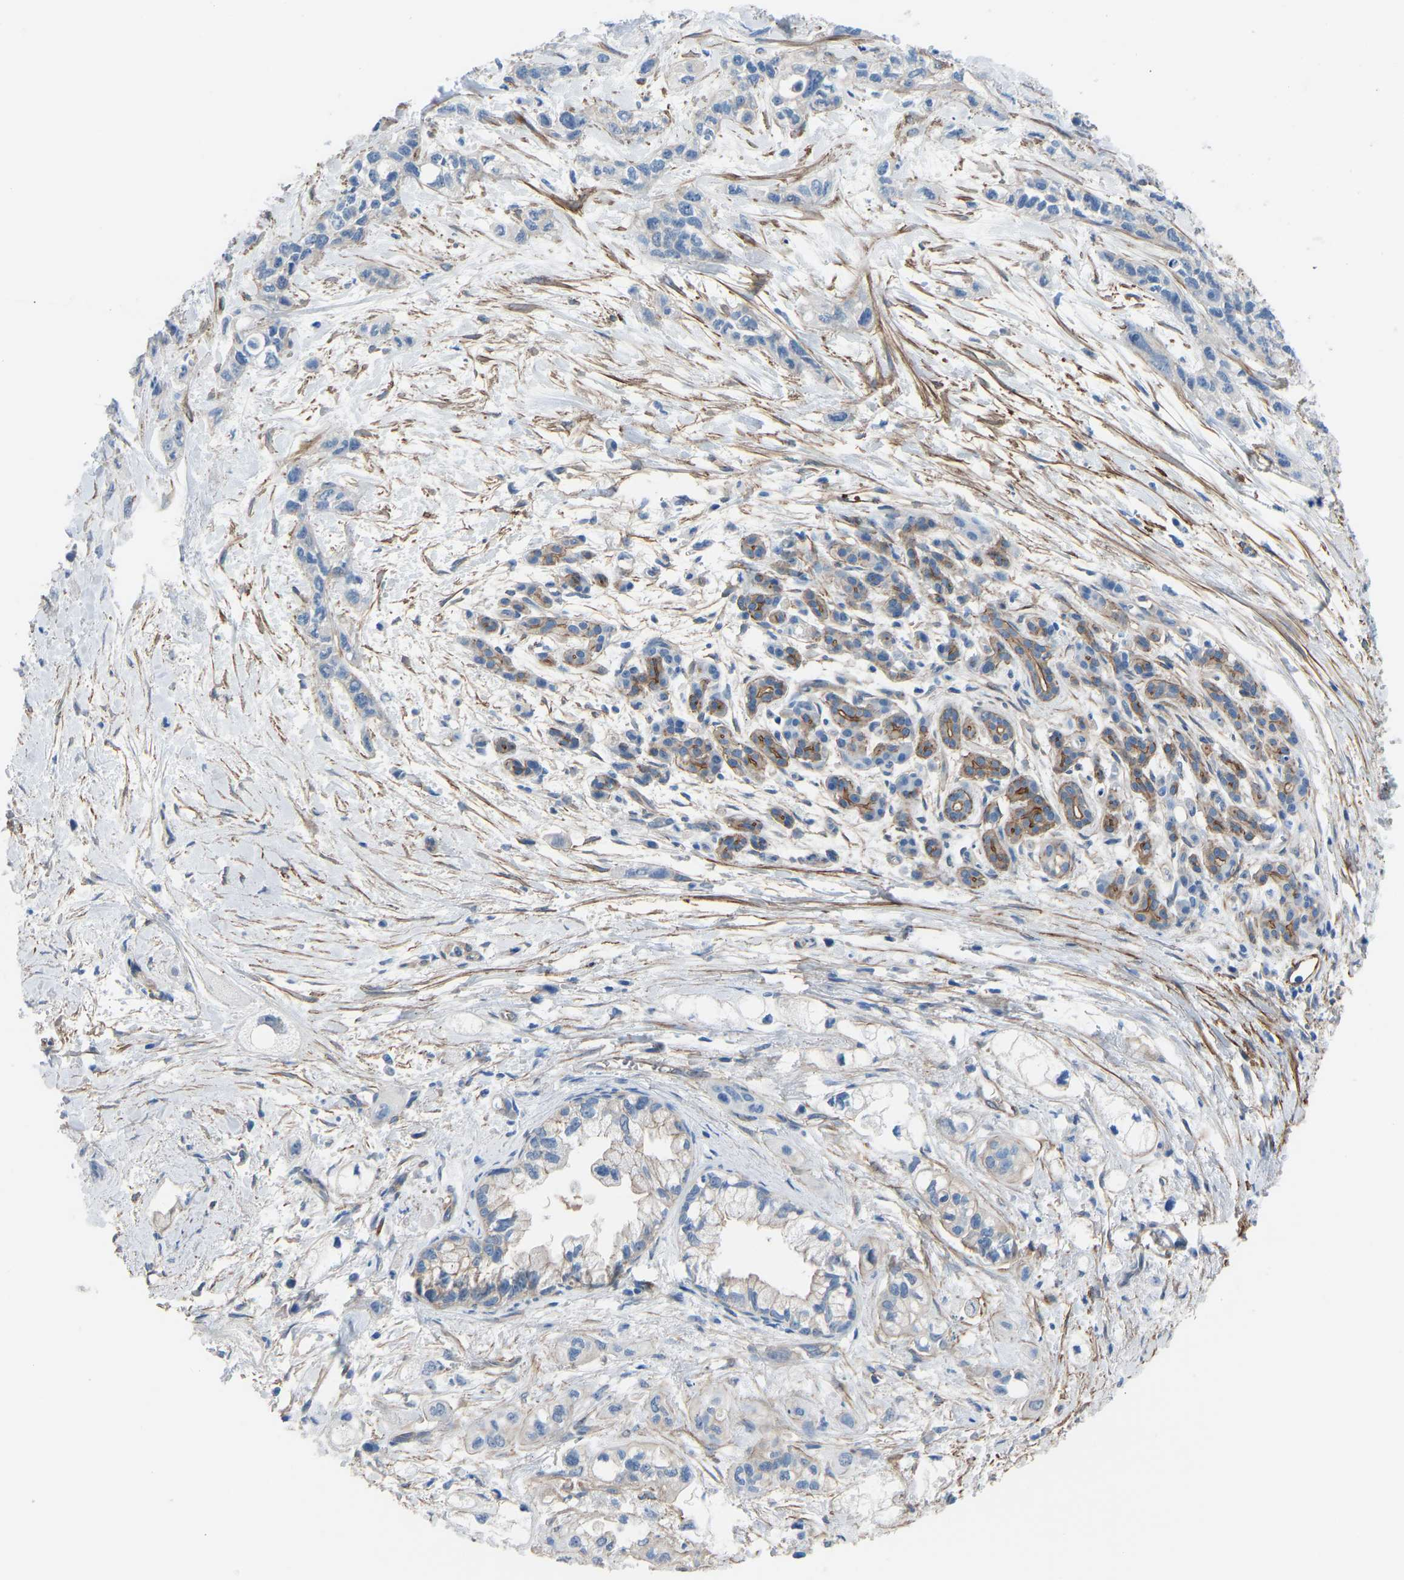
{"staining": {"intensity": "weak", "quantity": "<25%", "location": "cytoplasmic/membranous"}, "tissue": "pancreatic cancer", "cell_type": "Tumor cells", "image_type": "cancer", "snomed": [{"axis": "morphology", "description": "Adenocarcinoma, NOS"}, {"axis": "topography", "description": "Pancreas"}], "caption": "DAB (3,3'-diaminobenzidine) immunohistochemical staining of pancreatic cancer reveals no significant positivity in tumor cells.", "gene": "MYH10", "patient": {"sex": "male", "age": 74}}